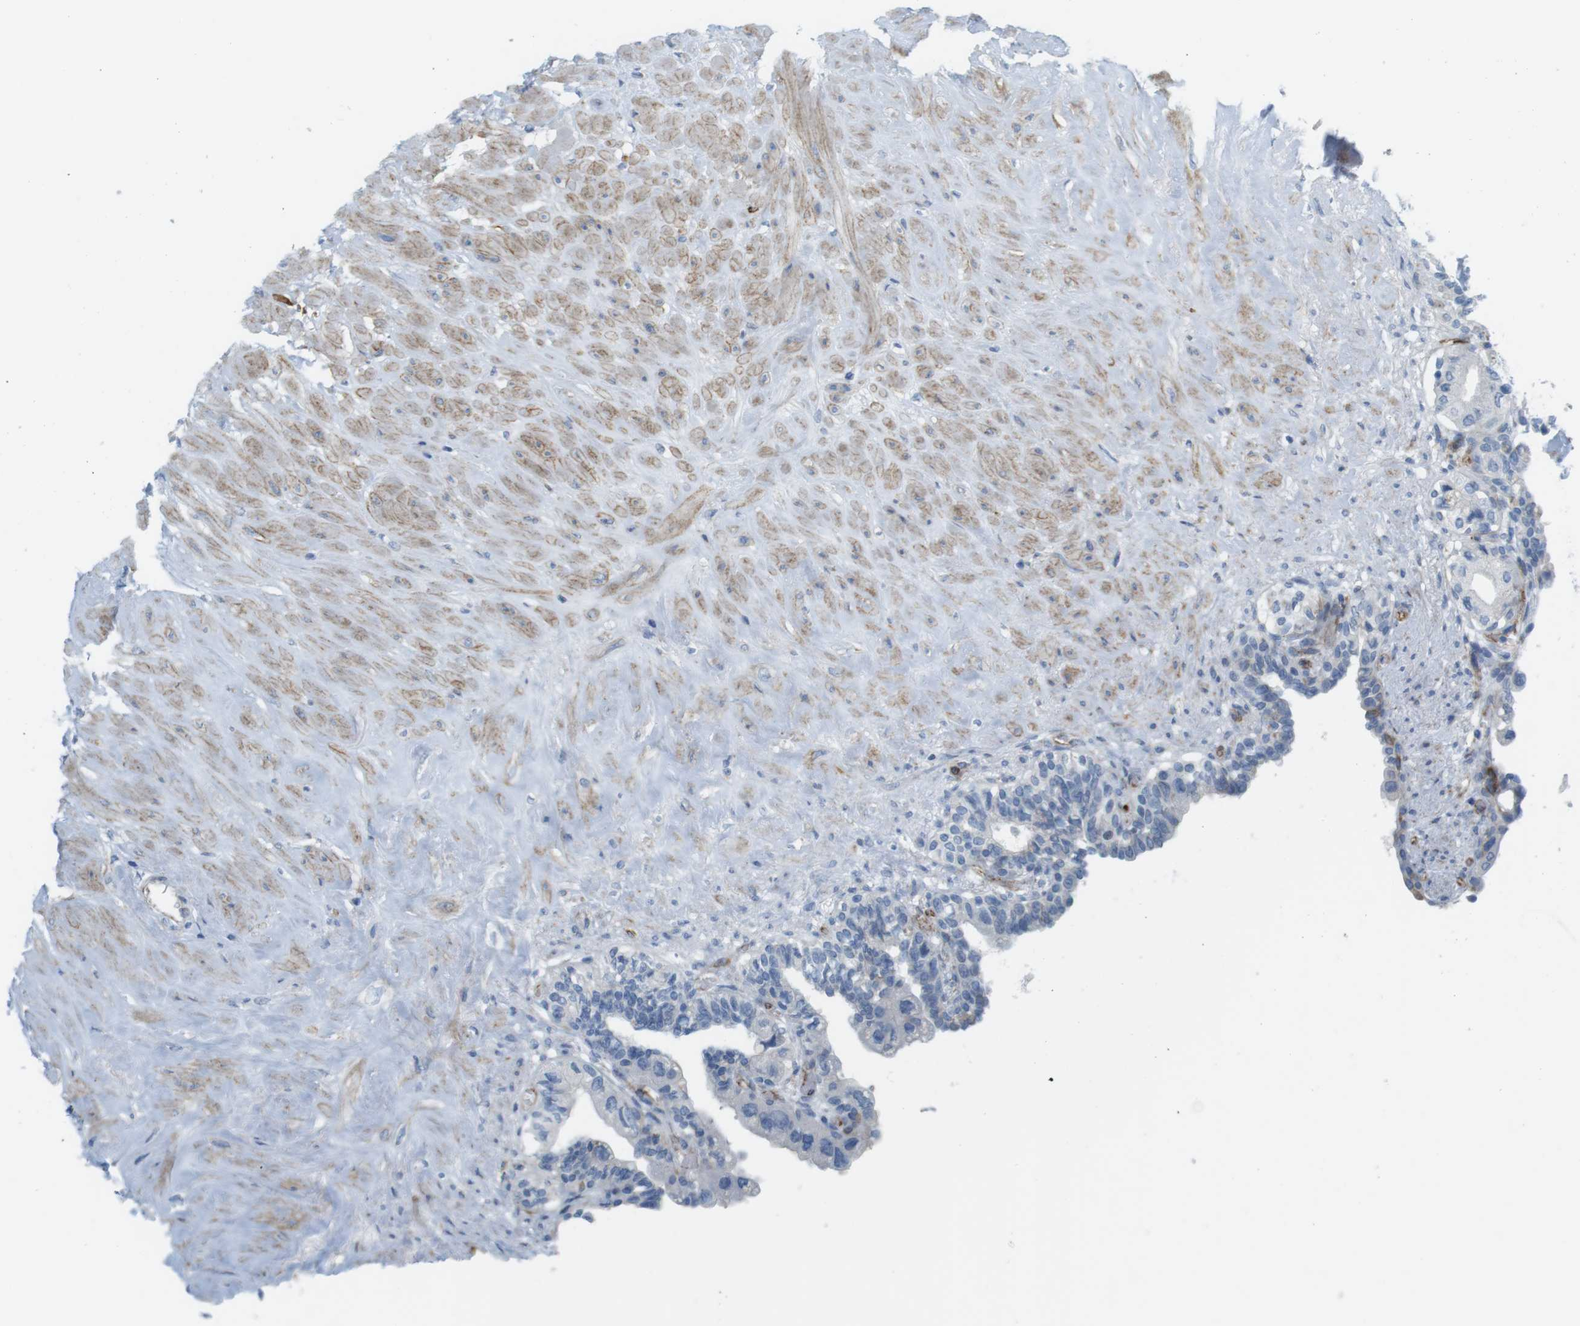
{"staining": {"intensity": "negative", "quantity": "none", "location": "none"}, "tissue": "seminal vesicle", "cell_type": "Glandular cells", "image_type": "normal", "snomed": [{"axis": "morphology", "description": "Normal tissue, NOS"}, {"axis": "topography", "description": "Seminal veicle"}], "caption": "A high-resolution photomicrograph shows IHC staining of benign seminal vesicle, which displays no significant expression in glandular cells.", "gene": "MYH9", "patient": {"sex": "male", "age": 63}}